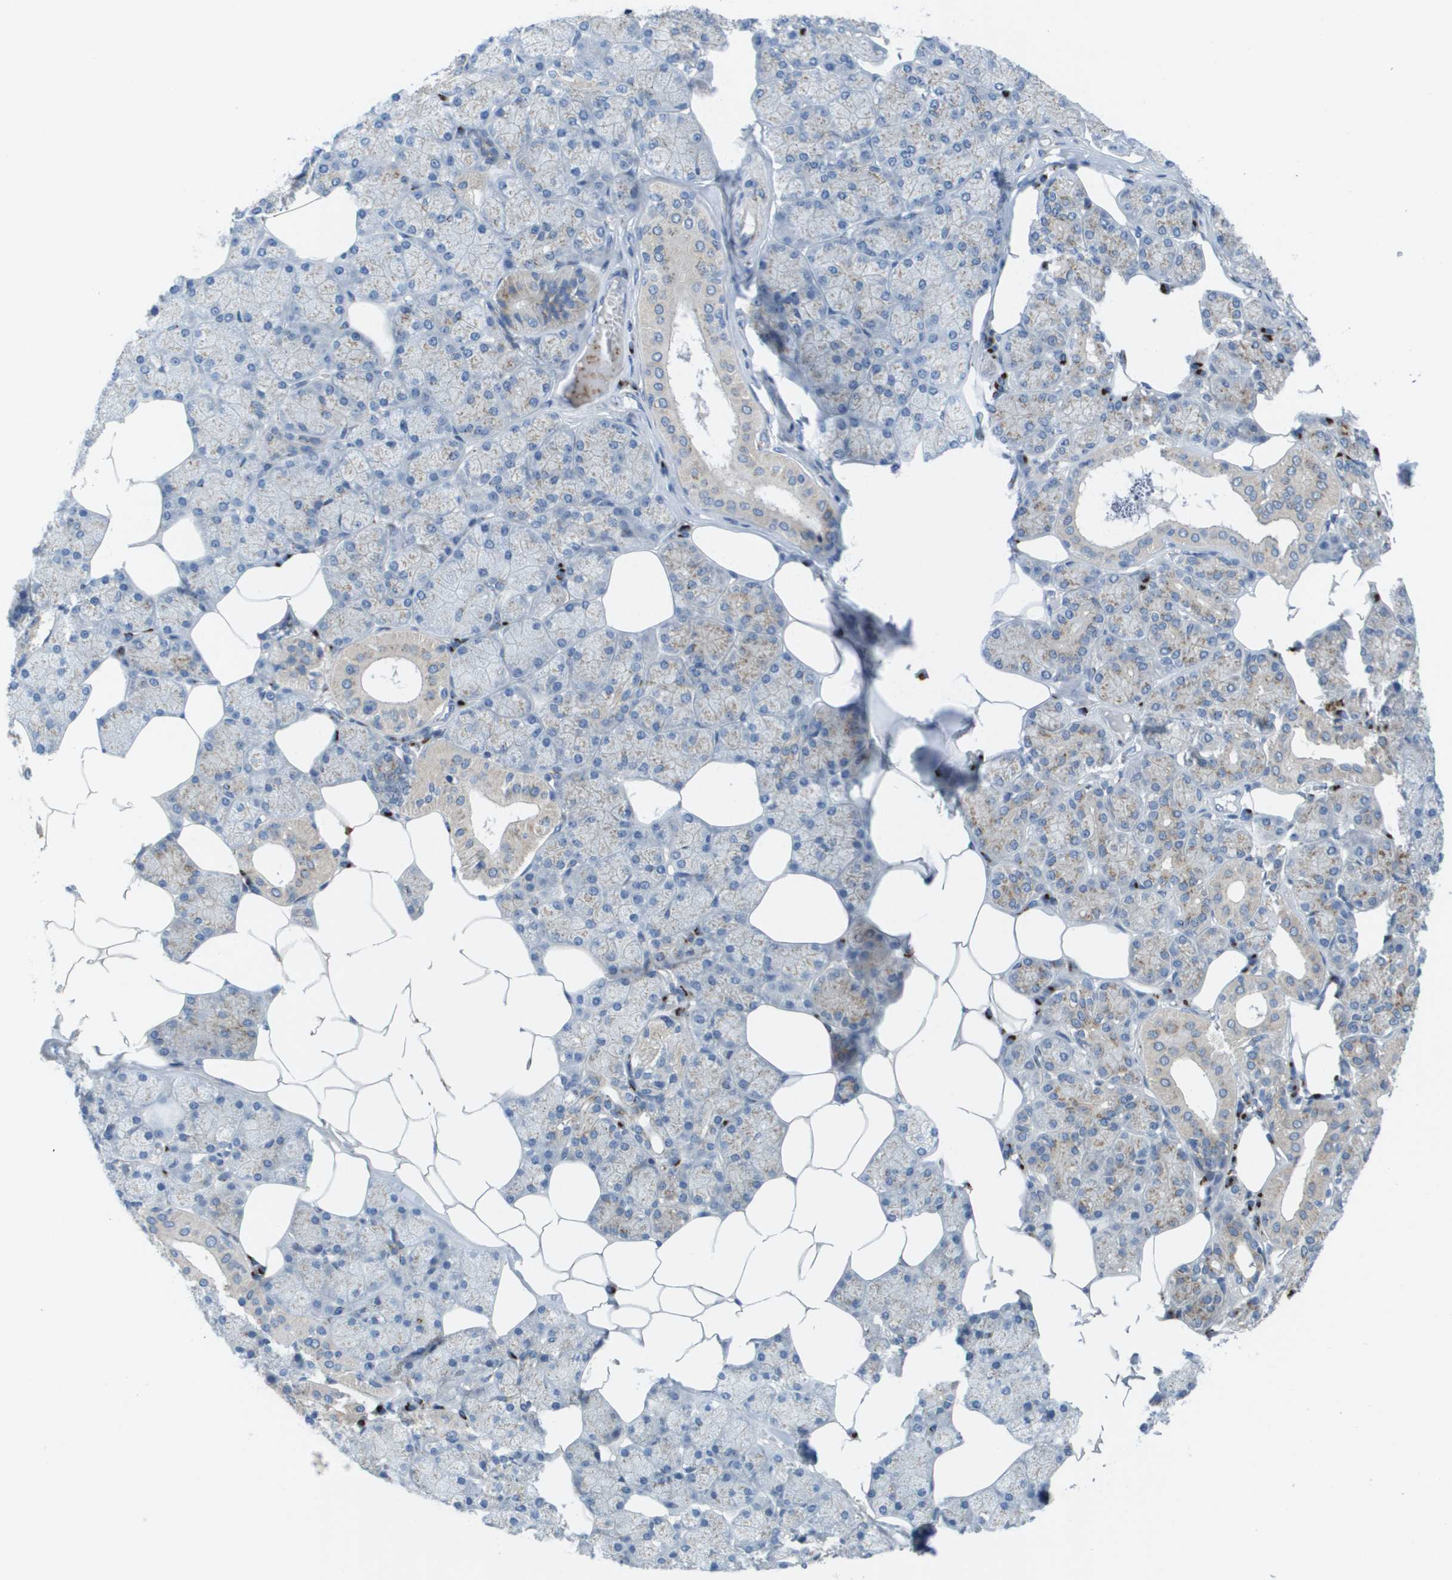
{"staining": {"intensity": "moderate", "quantity": "25%-75%", "location": "cytoplasmic/membranous"}, "tissue": "salivary gland", "cell_type": "Glandular cells", "image_type": "normal", "snomed": [{"axis": "morphology", "description": "Normal tissue, NOS"}, {"axis": "topography", "description": "Salivary gland"}], "caption": "Immunohistochemical staining of normal human salivary gland displays moderate cytoplasmic/membranous protein positivity in approximately 25%-75% of glandular cells.", "gene": "QSOX2", "patient": {"sex": "male", "age": 62}}